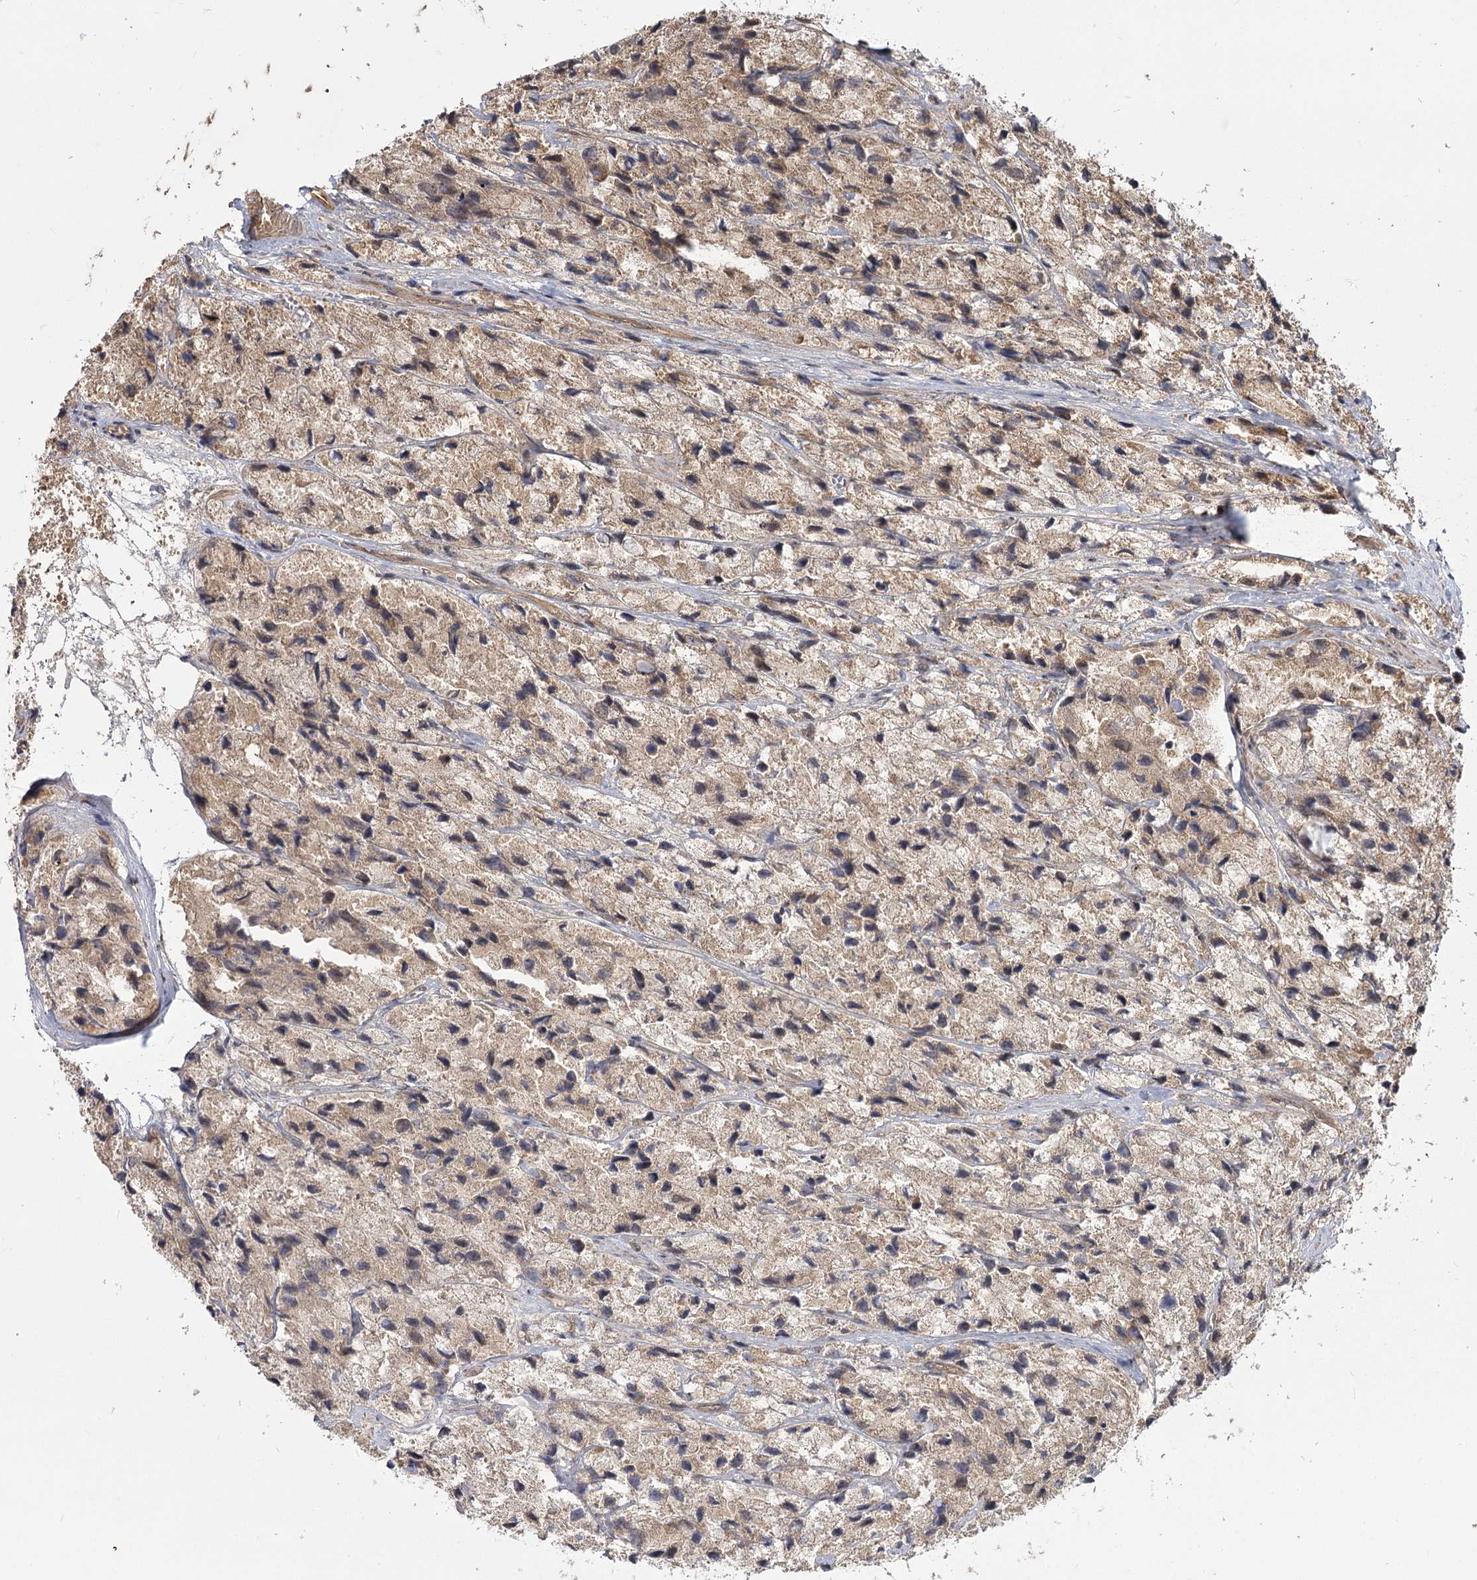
{"staining": {"intensity": "moderate", "quantity": ">75%", "location": "cytoplasmic/membranous"}, "tissue": "prostate cancer", "cell_type": "Tumor cells", "image_type": "cancer", "snomed": [{"axis": "morphology", "description": "Adenocarcinoma, High grade"}, {"axis": "topography", "description": "Prostate"}], "caption": "Immunohistochemical staining of prostate cancer (high-grade adenocarcinoma) demonstrates medium levels of moderate cytoplasmic/membranous protein expression in about >75% of tumor cells.", "gene": "R3HDM2", "patient": {"sex": "male", "age": 66}}